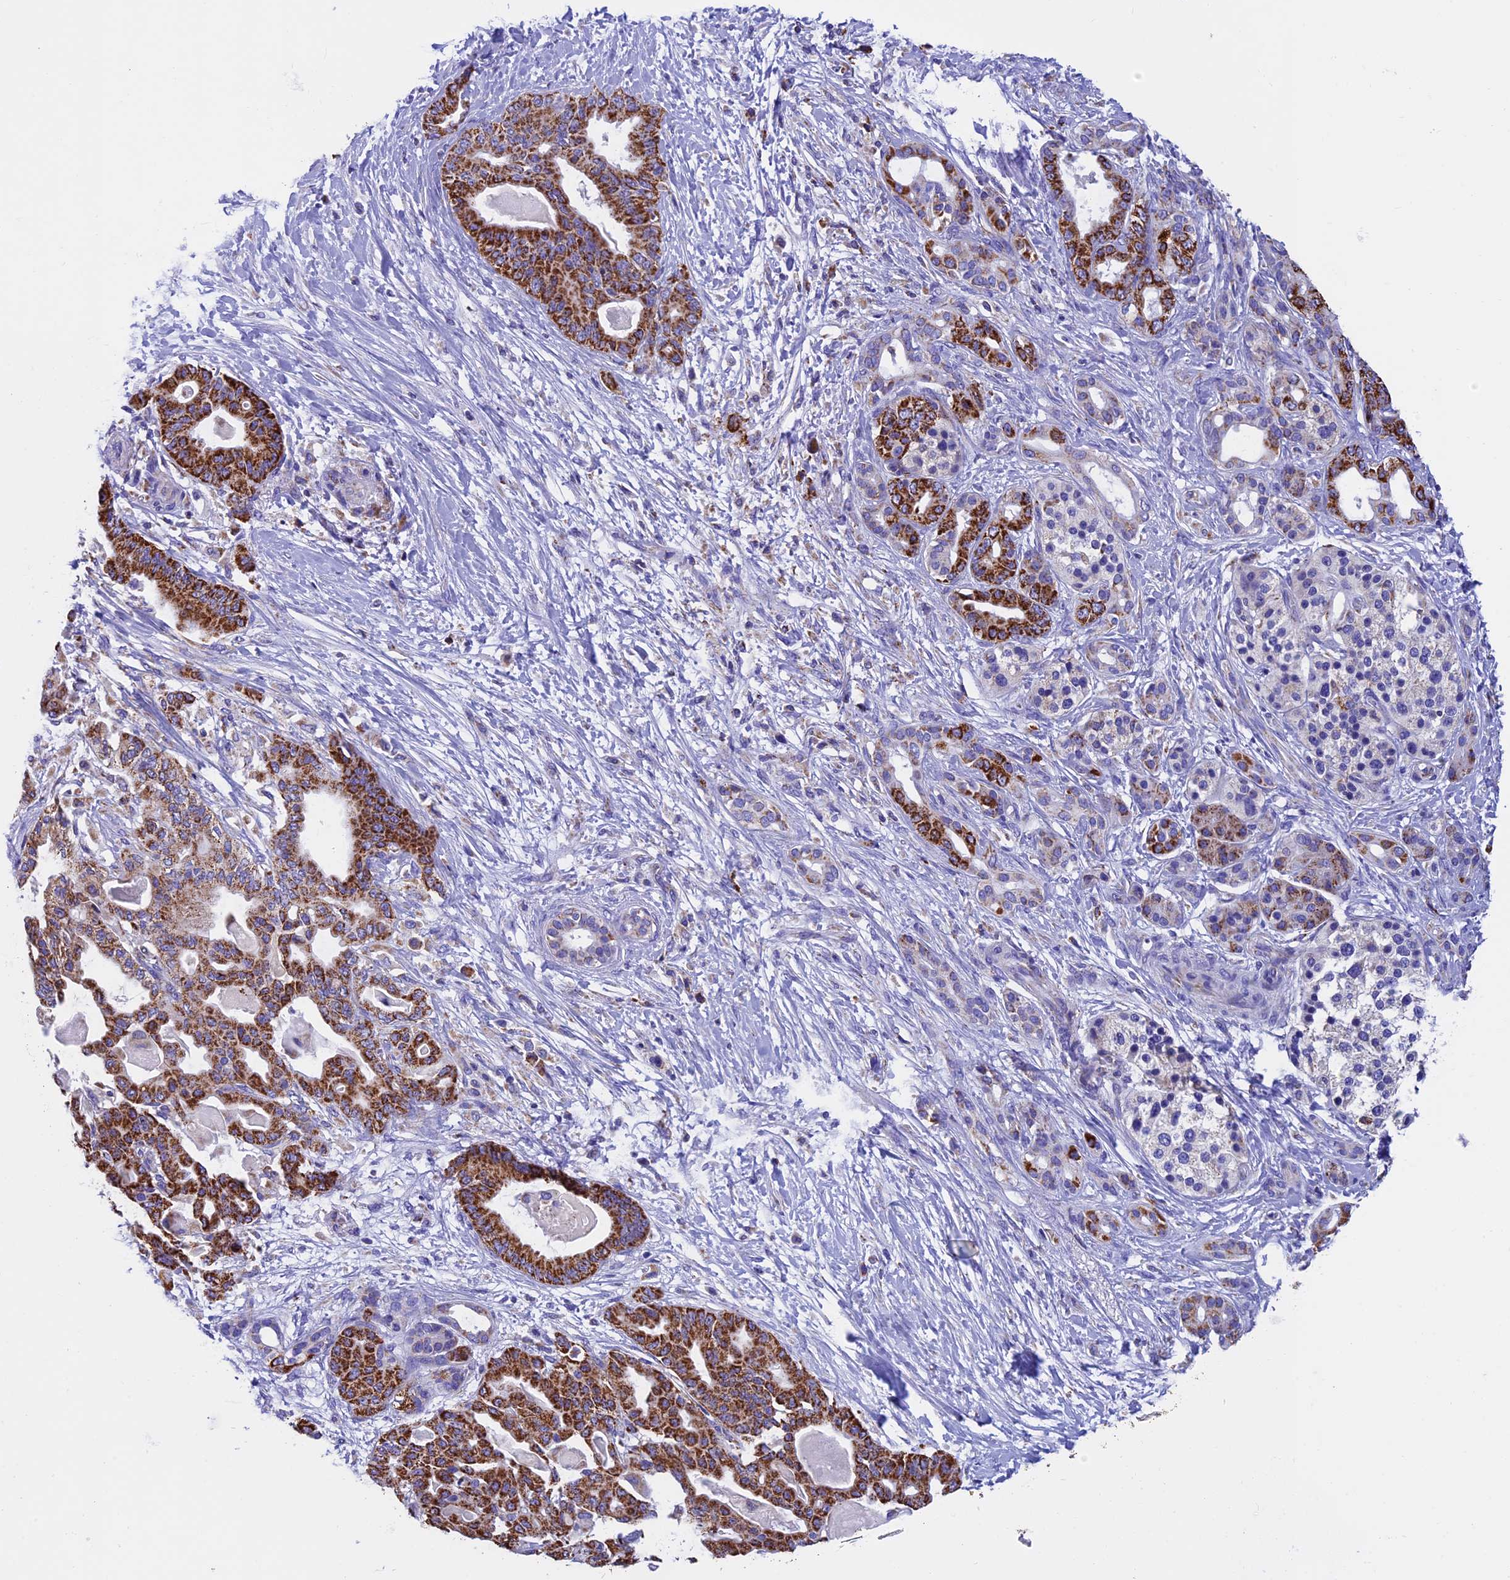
{"staining": {"intensity": "strong", "quantity": "25%-75%", "location": "cytoplasmic/membranous"}, "tissue": "pancreatic cancer", "cell_type": "Tumor cells", "image_type": "cancer", "snomed": [{"axis": "morphology", "description": "Adenocarcinoma, NOS"}, {"axis": "topography", "description": "Pancreas"}], "caption": "Brown immunohistochemical staining in human adenocarcinoma (pancreatic) displays strong cytoplasmic/membranous staining in about 25%-75% of tumor cells.", "gene": "SLC8B1", "patient": {"sex": "male", "age": 63}}